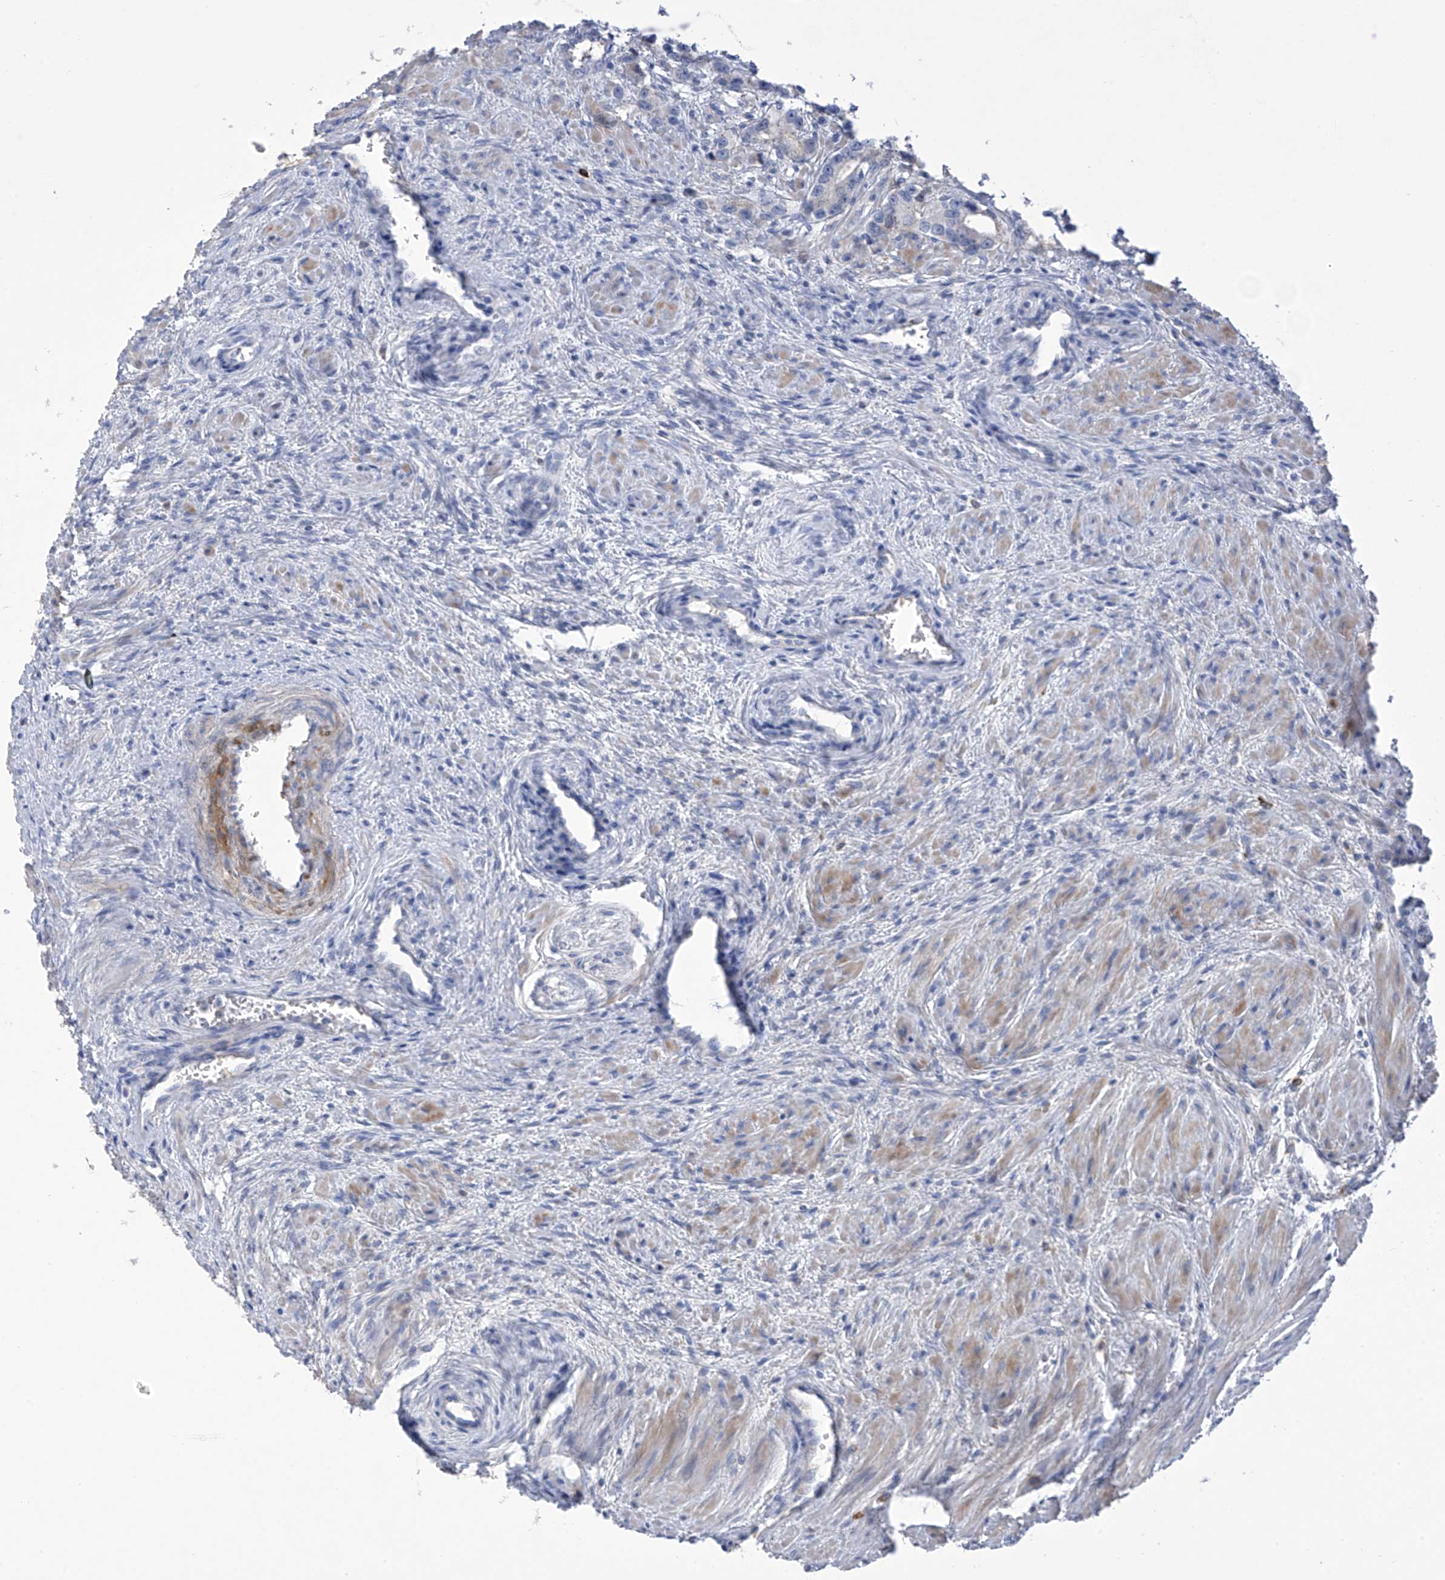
{"staining": {"intensity": "negative", "quantity": "none", "location": "none"}, "tissue": "prostate cancer", "cell_type": "Tumor cells", "image_type": "cancer", "snomed": [{"axis": "morphology", "description": "Adenocarcinoma, High grade"}, {"axis": "topography", "description": "Prostate"}], "caption": "Prostate cancer (adenocarcinoma (high-grade)) was stained to show a protein in brown. There is no significant positivity in tumor cells. (Brightfield microscopy of DAB (3,3'-diaminobenzidine) immunohistochemistry at high magnification).", "gene": "SLCO4A1", "patient": {"sex": "male", "age": 63}}